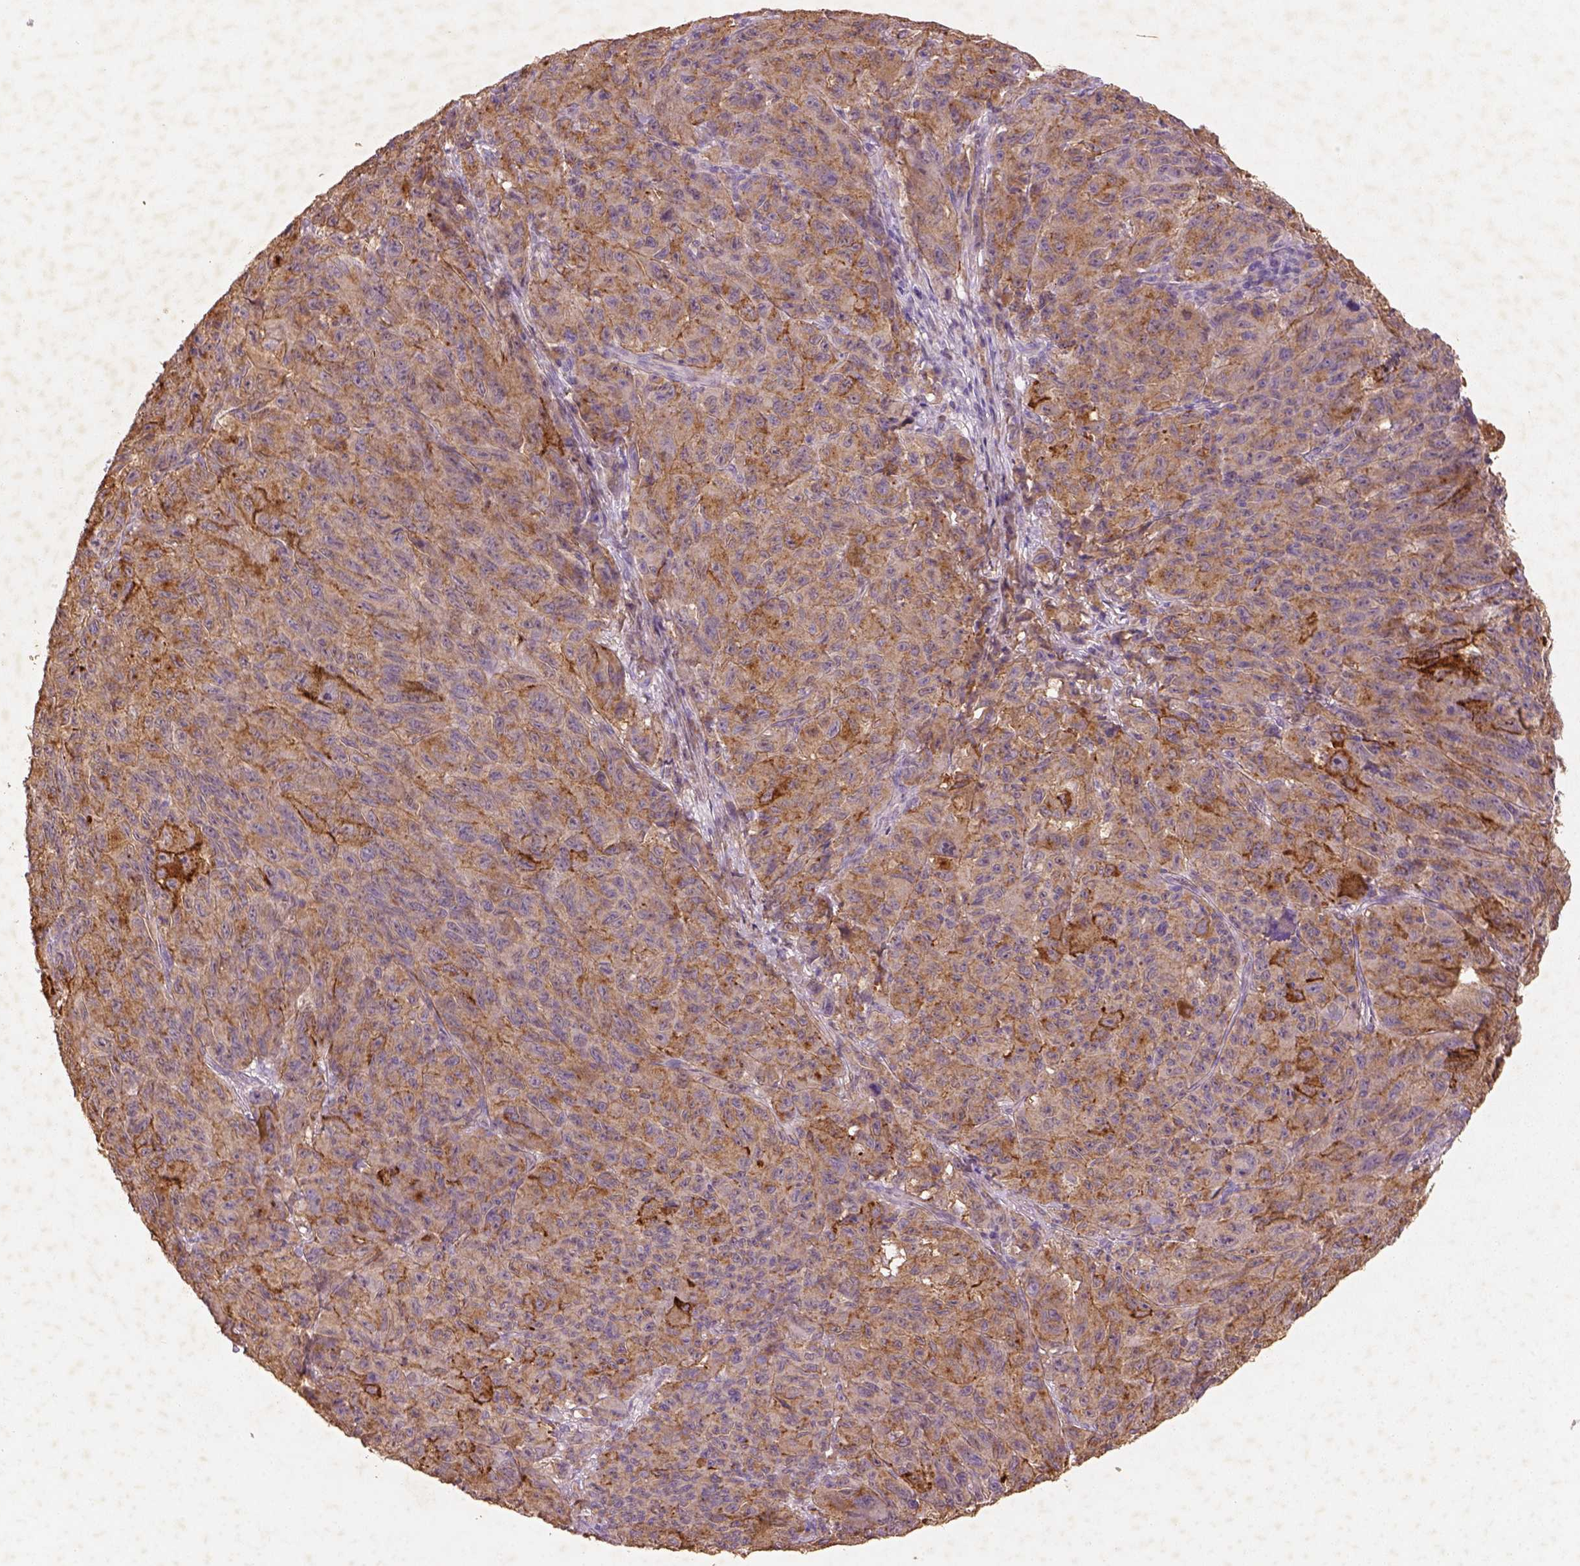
{"staining": {"intensity": "moderate", "quantity": "25%-75%", "location": "cytoplasmic/membranous"}, "tissue": "melanoma", "cell_type": "Tumor cells", "image_type": "cancer", "snomed": [{"axis": "morphology", "description": "Malignant melanoma, NOS"}, {"axis": "topography", "description": "Vulva, labia, clitoris and Bartholin´s gland, NO"}], "caption": "IHC micrograph of neoplastic tissue: melanoma stained using immunohistochemistry reveals medium levels of moderate protein expression localized specifically in the cytoplasmic/membranous of tumor cells, appearing as a cytoplasmic/membranous brown color.", "gene": "AP2B1", "patient": {"sex": "female", "age": 75}}